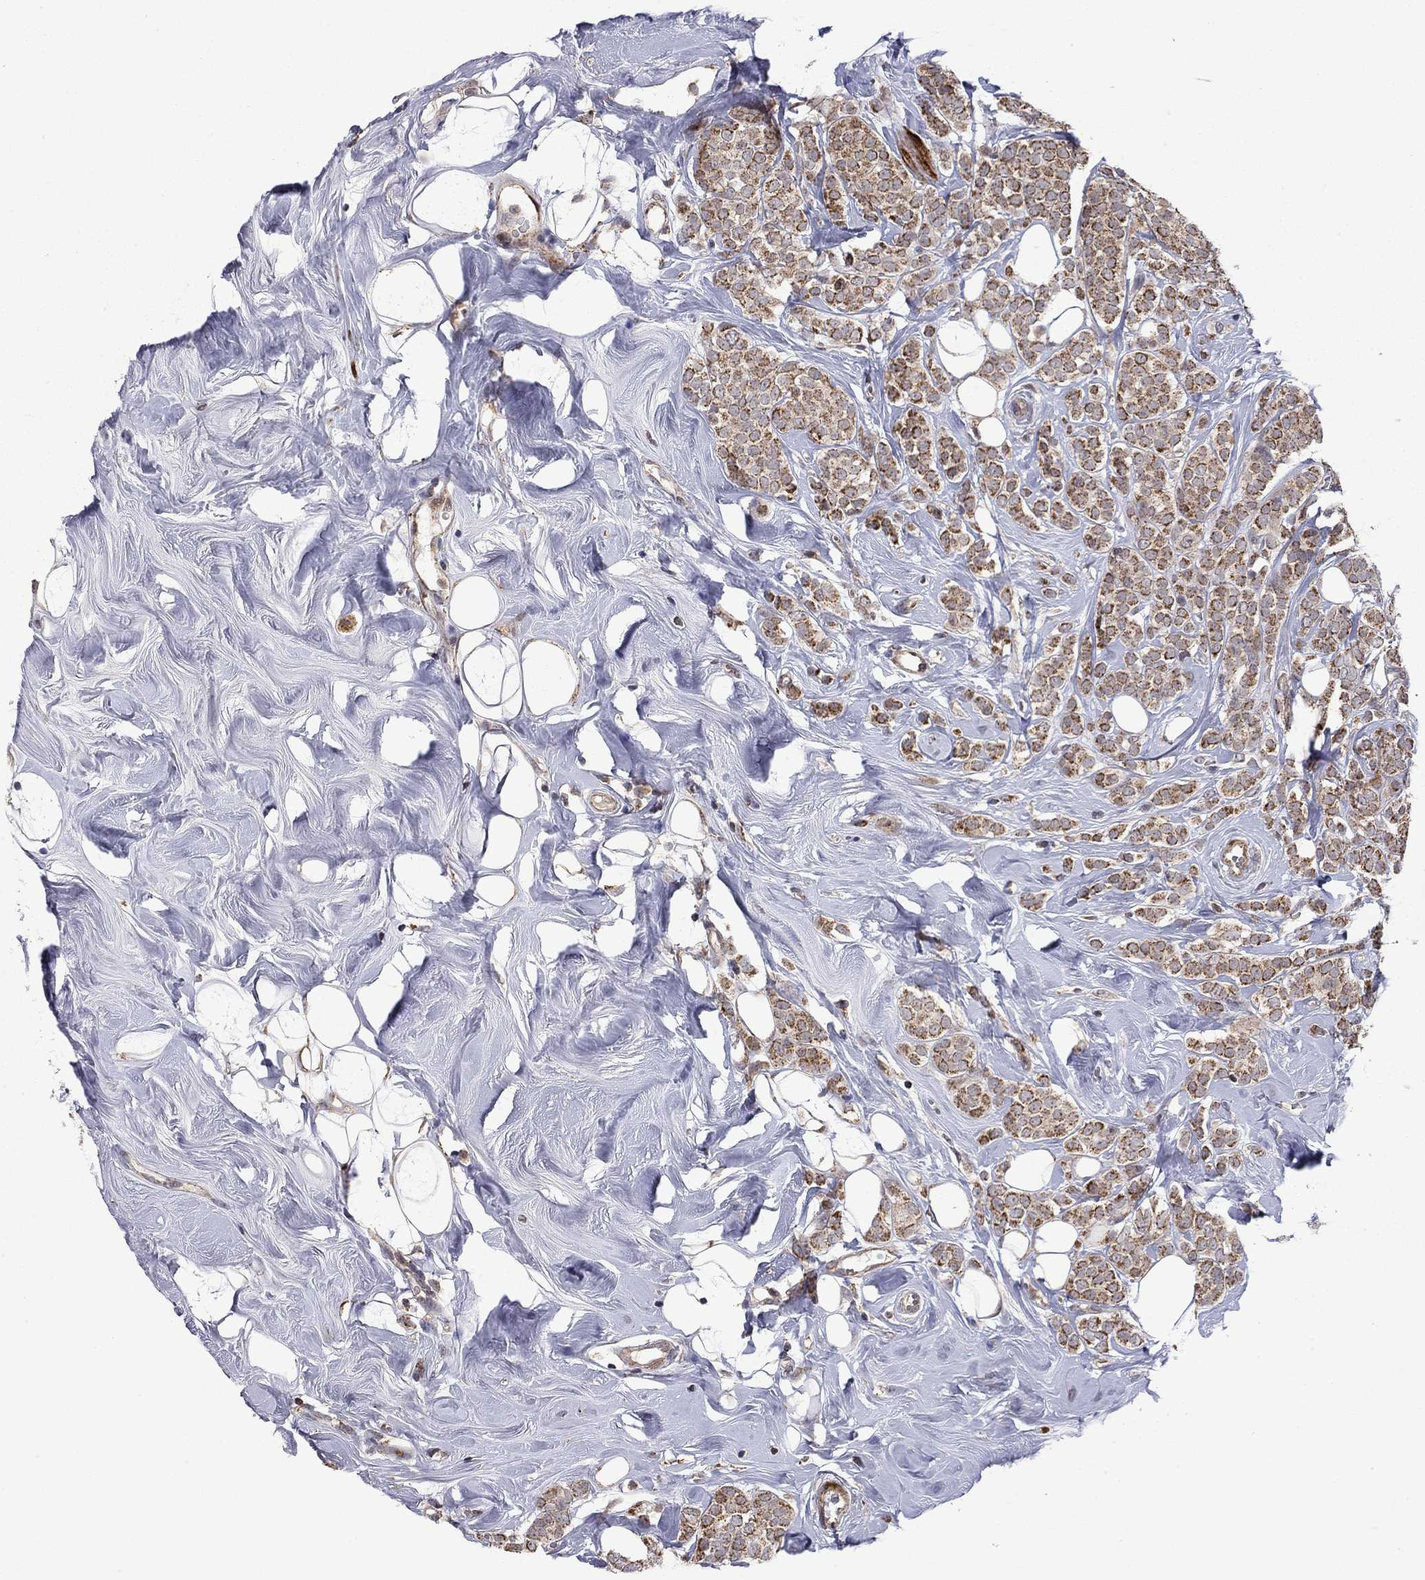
{"staining": {"intensity": "moderate", "quantity": ">75%", "location": "cytoplasmic/membranous"}, "tissue": "breast cancer", "cell_type": "Tumor cells", "image_type": "cancer", "snomed": [{"axis": "morphology", "description": "Lobular carcinoma"}, {"axis": "topography", "description": "Breast"}], "caption": "IHC micrograph of lobular carcinoma (breast) stained for a protein (brown), which shows medium levels of moderate cytoplasmic/membranous positivity in about >75% of tumor cells.", "gene": "IDS", "patient": {"sex": "female", "age": 49}}